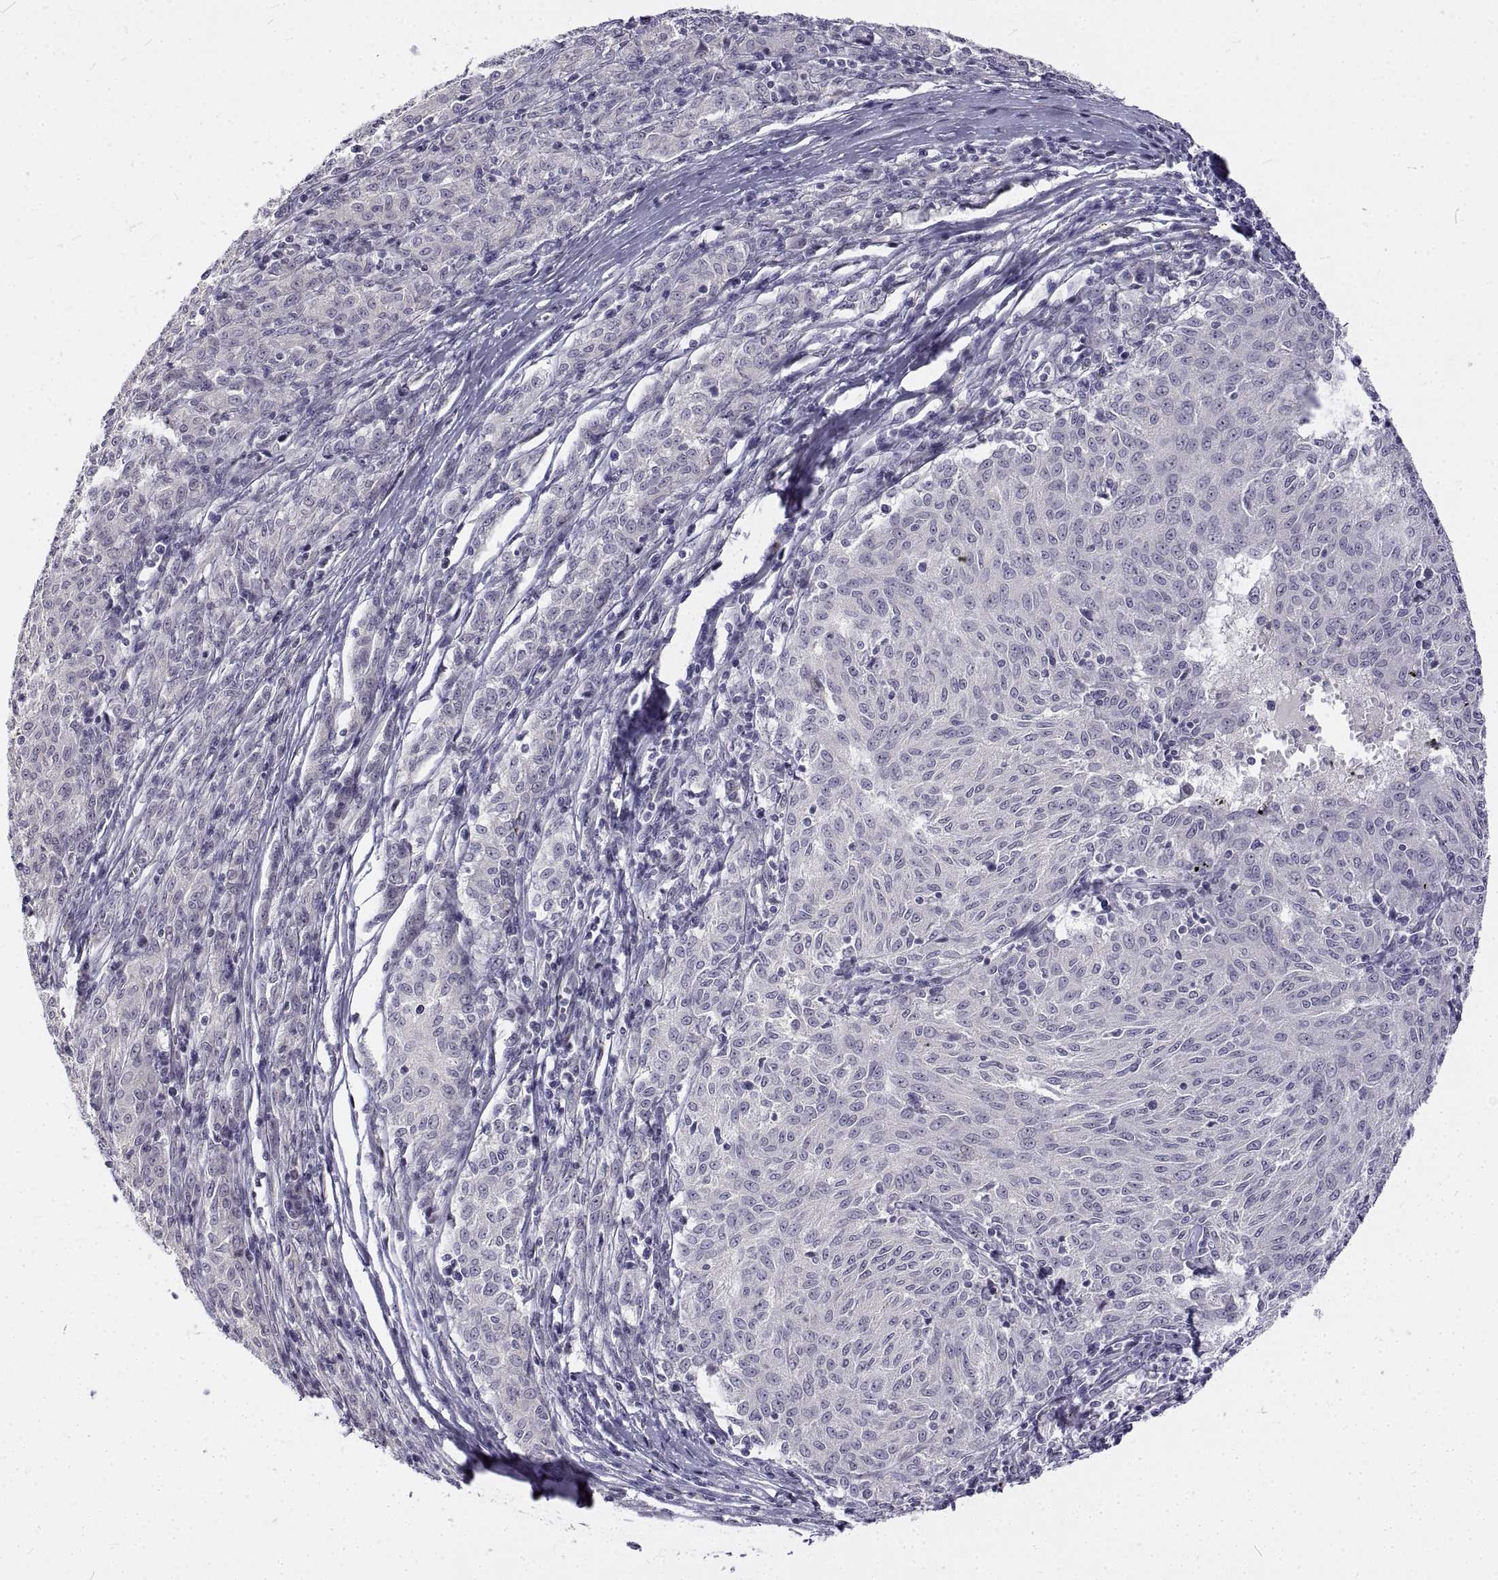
{"staining": {"intensity": "negative", "quantity": "none", "location": "none"}, "tissue": "melanoma", "cell_type": "Tumor cells", "image_type": "cancer", "snomed": [{"axis": "morphology", "description": "Malignant melanoma, NOS"}, {"axis": "topography", "description": "Skin"}], "caption": "Malignant melanoma was stained to show a protein in brown. There is no significant positivity in tumor cells.", "gene": "ANO2", "patient": {"sex": "female", "age": 72}}